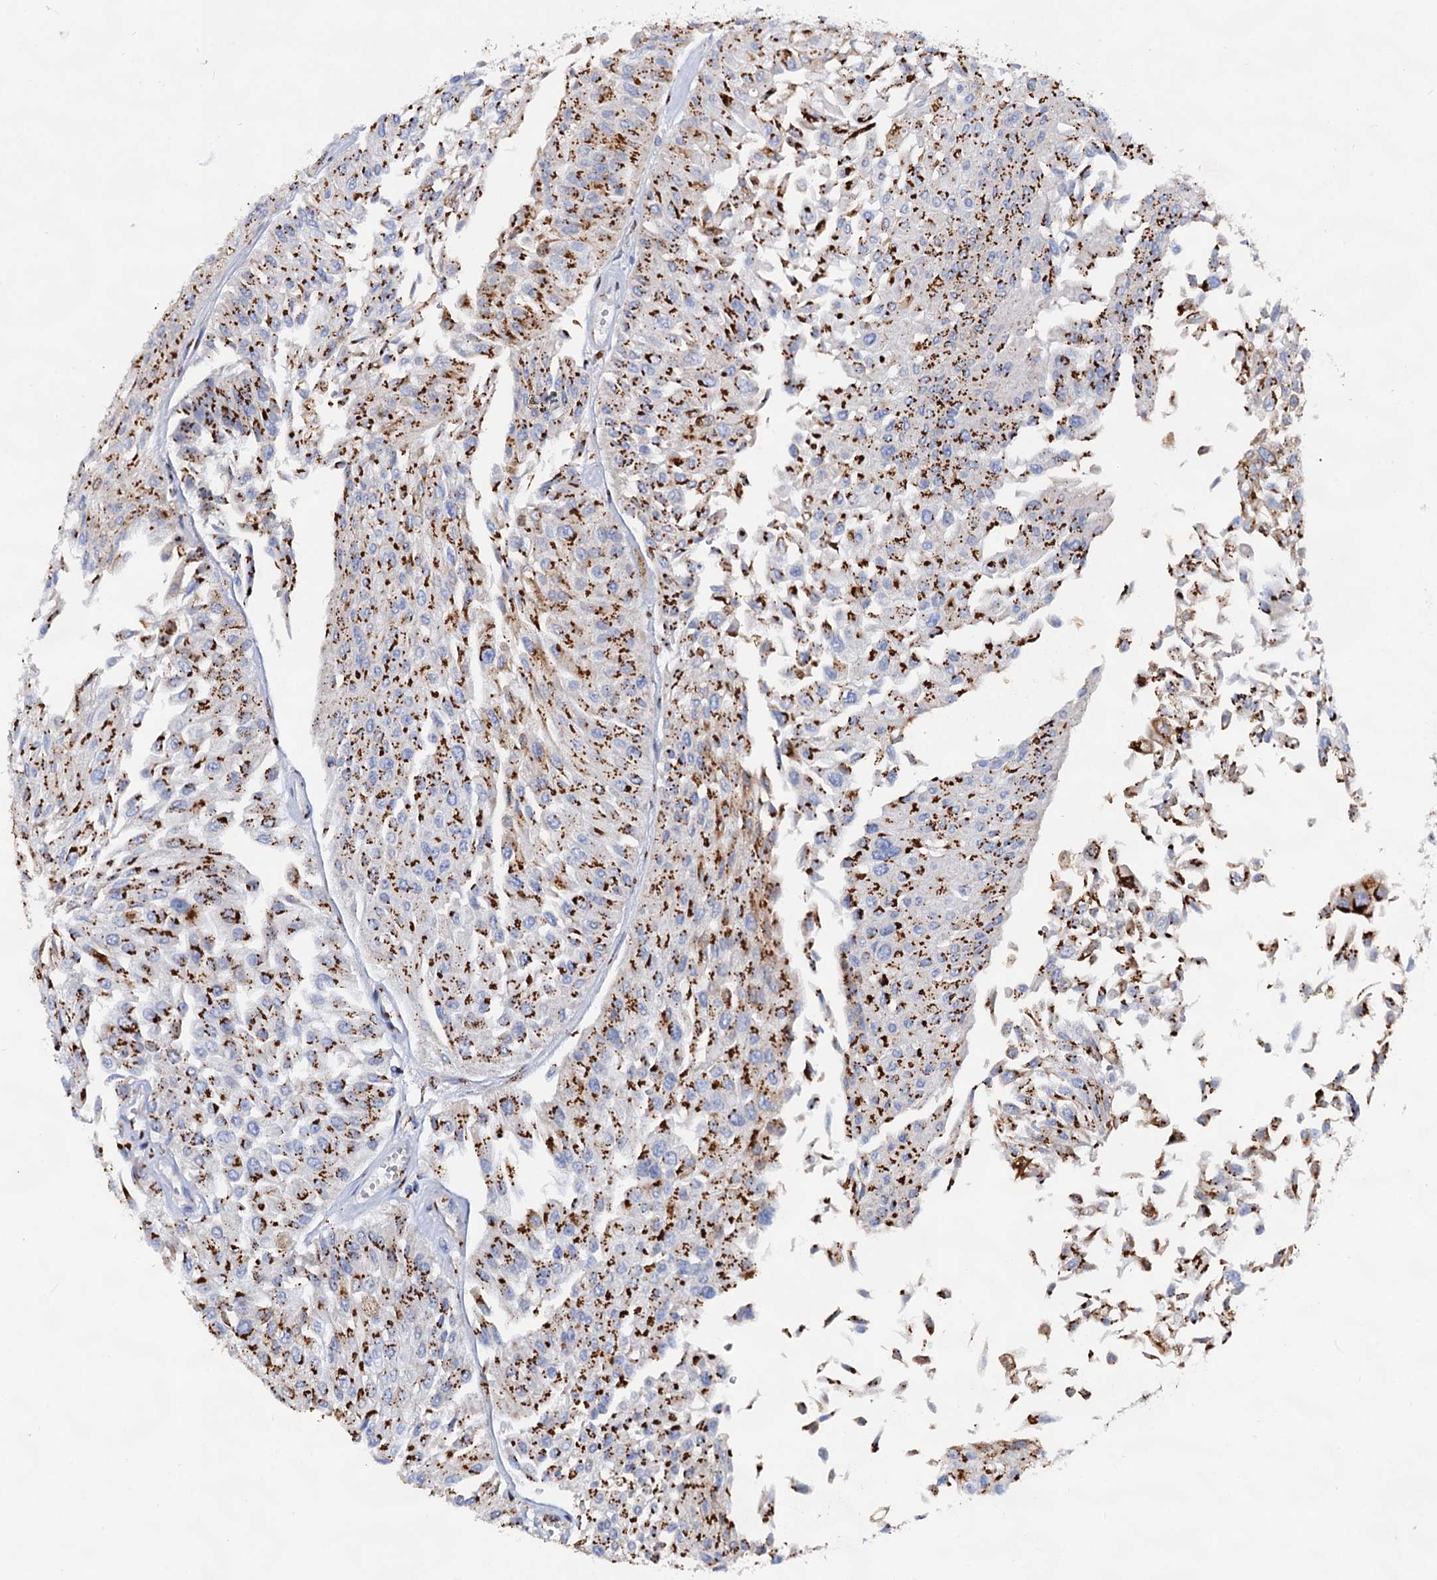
{"staining": {"intensity": "strong", "quantity": ">75%", "location": "cytoplasmic/membranous"}, "tissue": "urothelial cancer", "cell_type": "Tumor cells", "image_type": "cancer", "snomed": [{"axis": "morphology", "description": "Urothelial carcinoma, Low grade"}, {"axis": "topography", "description": "Urinary bladder"}], "caption": "Immunohistochemical staining of urothelial cancer demonstrates strong cytoplasmic/membranous protein expression in approximately >75% of tumor cells.", "gene": "TM9SF3", "patient": {"sex": "male", "age": 67}}